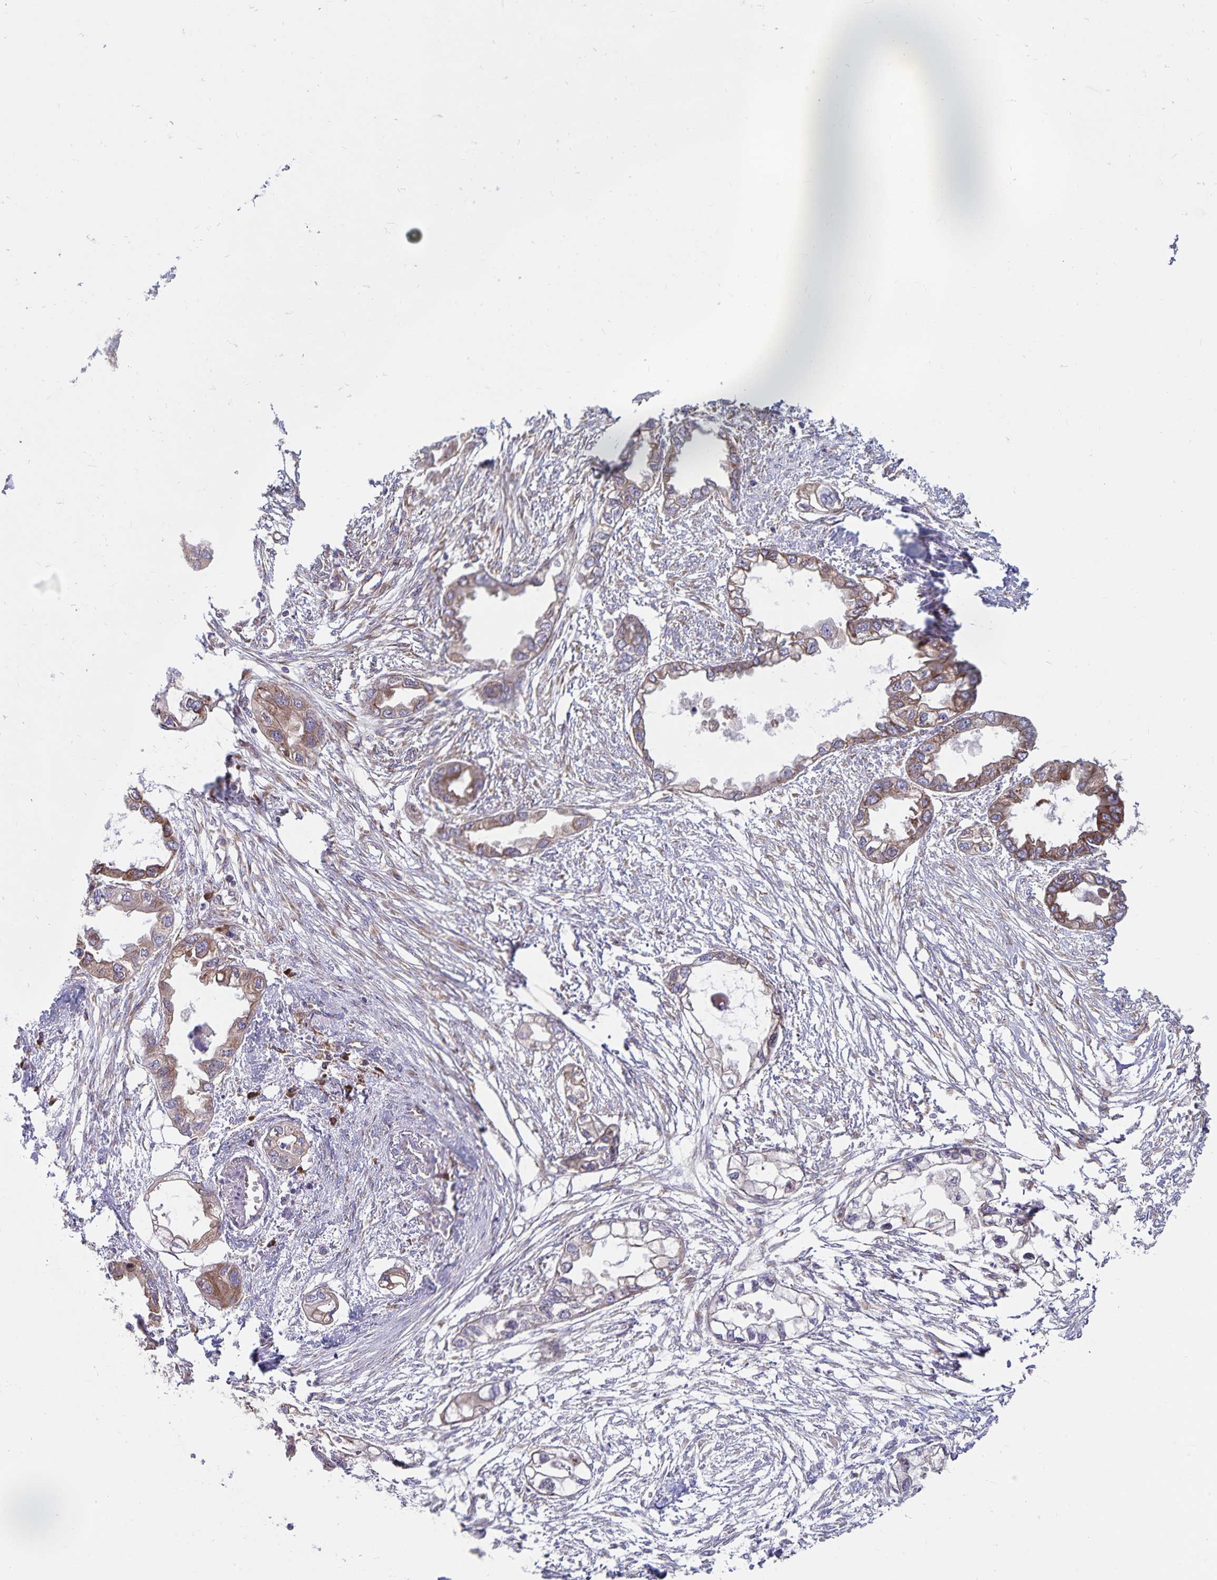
{"staining": {"intensity": "moderate", "quantity": ">75%", "location": "cytoplasmic/membranous"}, "tissue": "endometrial cancer", "cell_type": "Tumor cells", "image_type": "cancer", "snomed": [{"axis": "morphology", "description": "Adenocarcinoma, NOS"}, {"axis": "morphology", "description": "Adenocarcinoma, metastatic, NOS"}, {"axis": "topography", "description": "Adipose tissue"}, {"axis": "topography", "description": "Endometrium"}], "caption": "A micrograph of endometrial adenocarcinoma stained for a protein reveals moderate cytoplasmic/membranous brown staining in tumor cells.", "gene": "SEC62", "patient": {"sex": "female", "age": 67}}